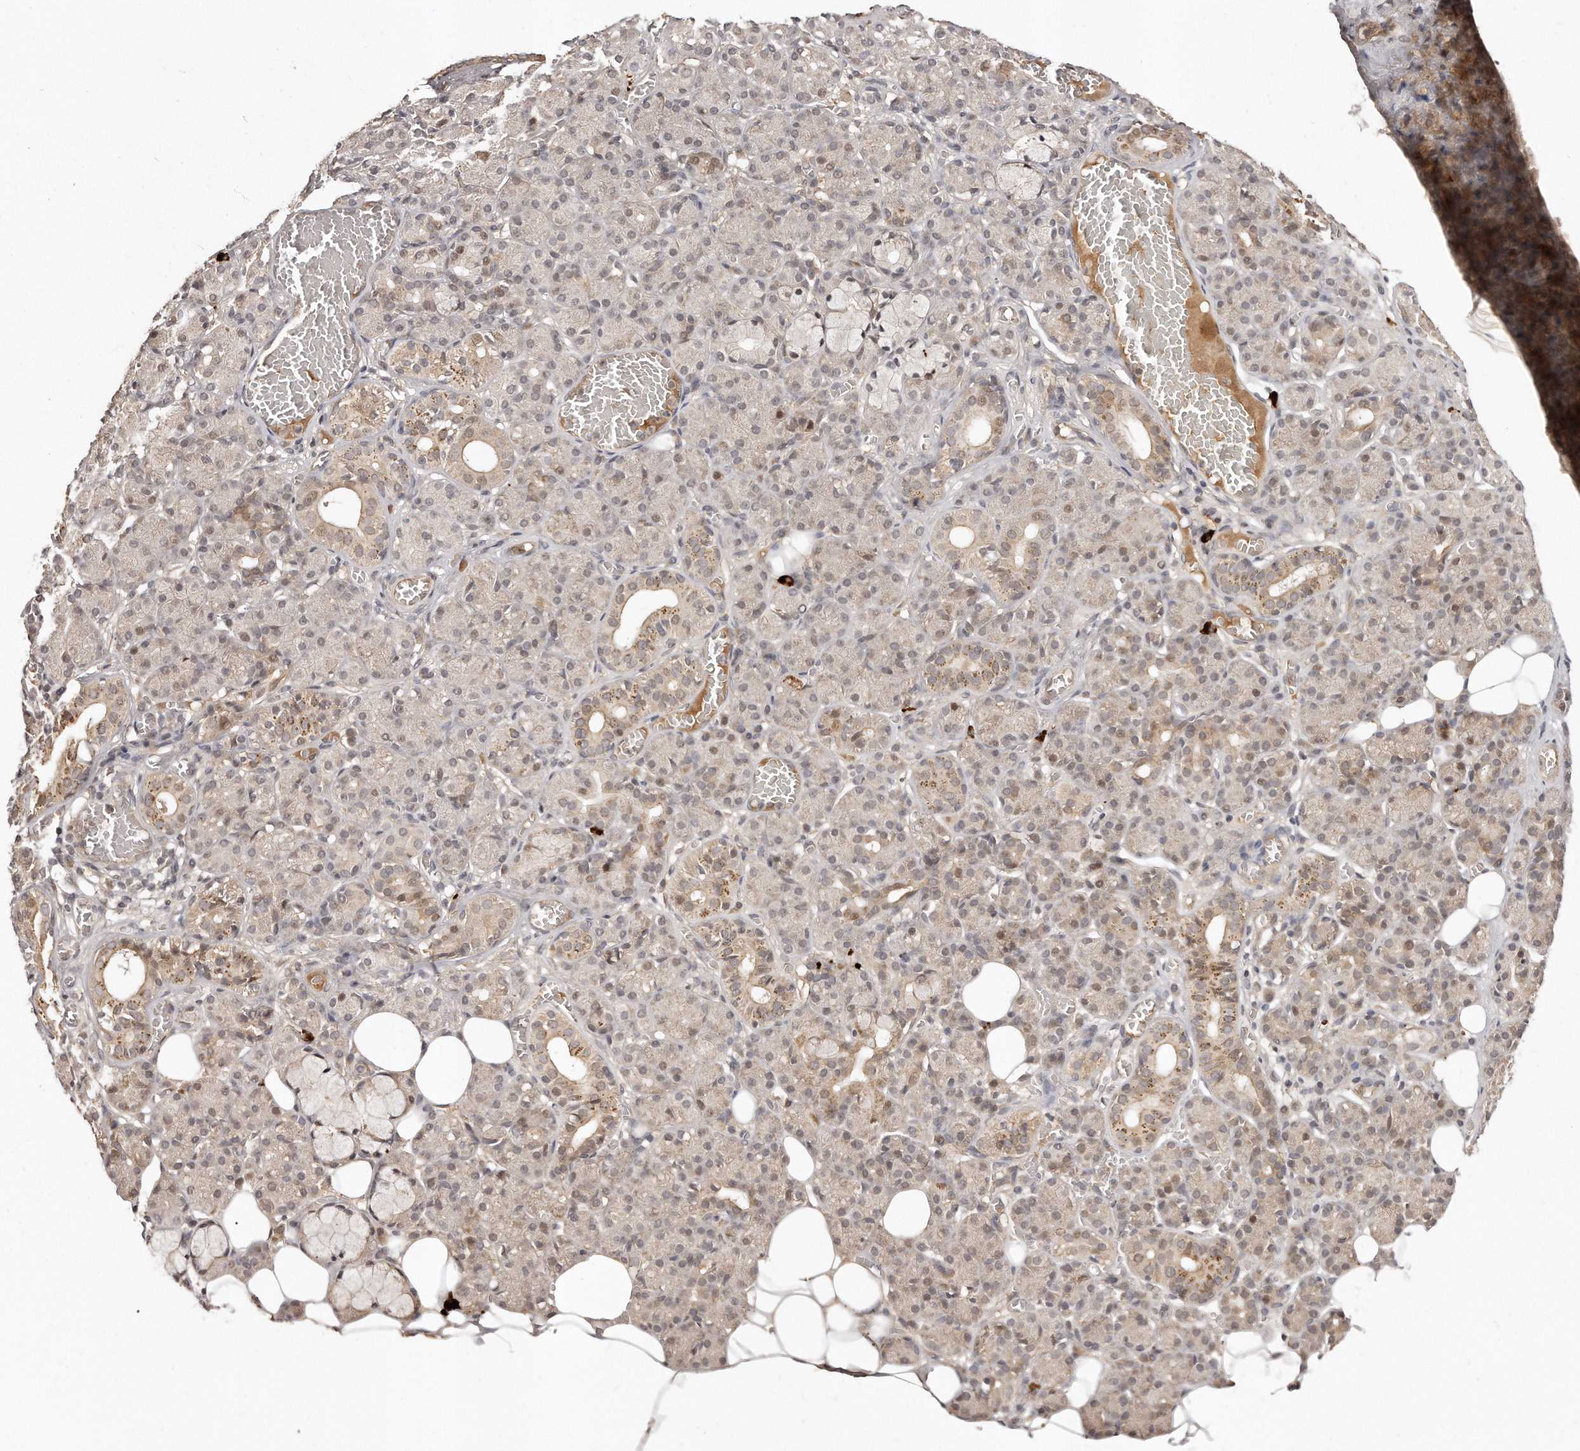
{"staining": {"intensity": "weak", "quantity": "25%-75%", "location": "cytoplasmic/membranous,nuclear"}, "tissue": "salivary gland", "cell_type": "Glandular cells", "image_type": "normal", "snomed": [{"axis": "morphology", "description": "Normal tissue, NOS"}, {"axis": "topography", "description": "Salivary gland"}], "caption": "Immunohistochemistry (IHC) histopathology image of normal salivary gland stained for a protein (brown), which demonstrates low levels of weak cytoplasmic/membranous,nuclear expression in about 25%-75% of glandular cells.", "gene": "SOX4", "patient": {"sex": "male", "age": 63}}